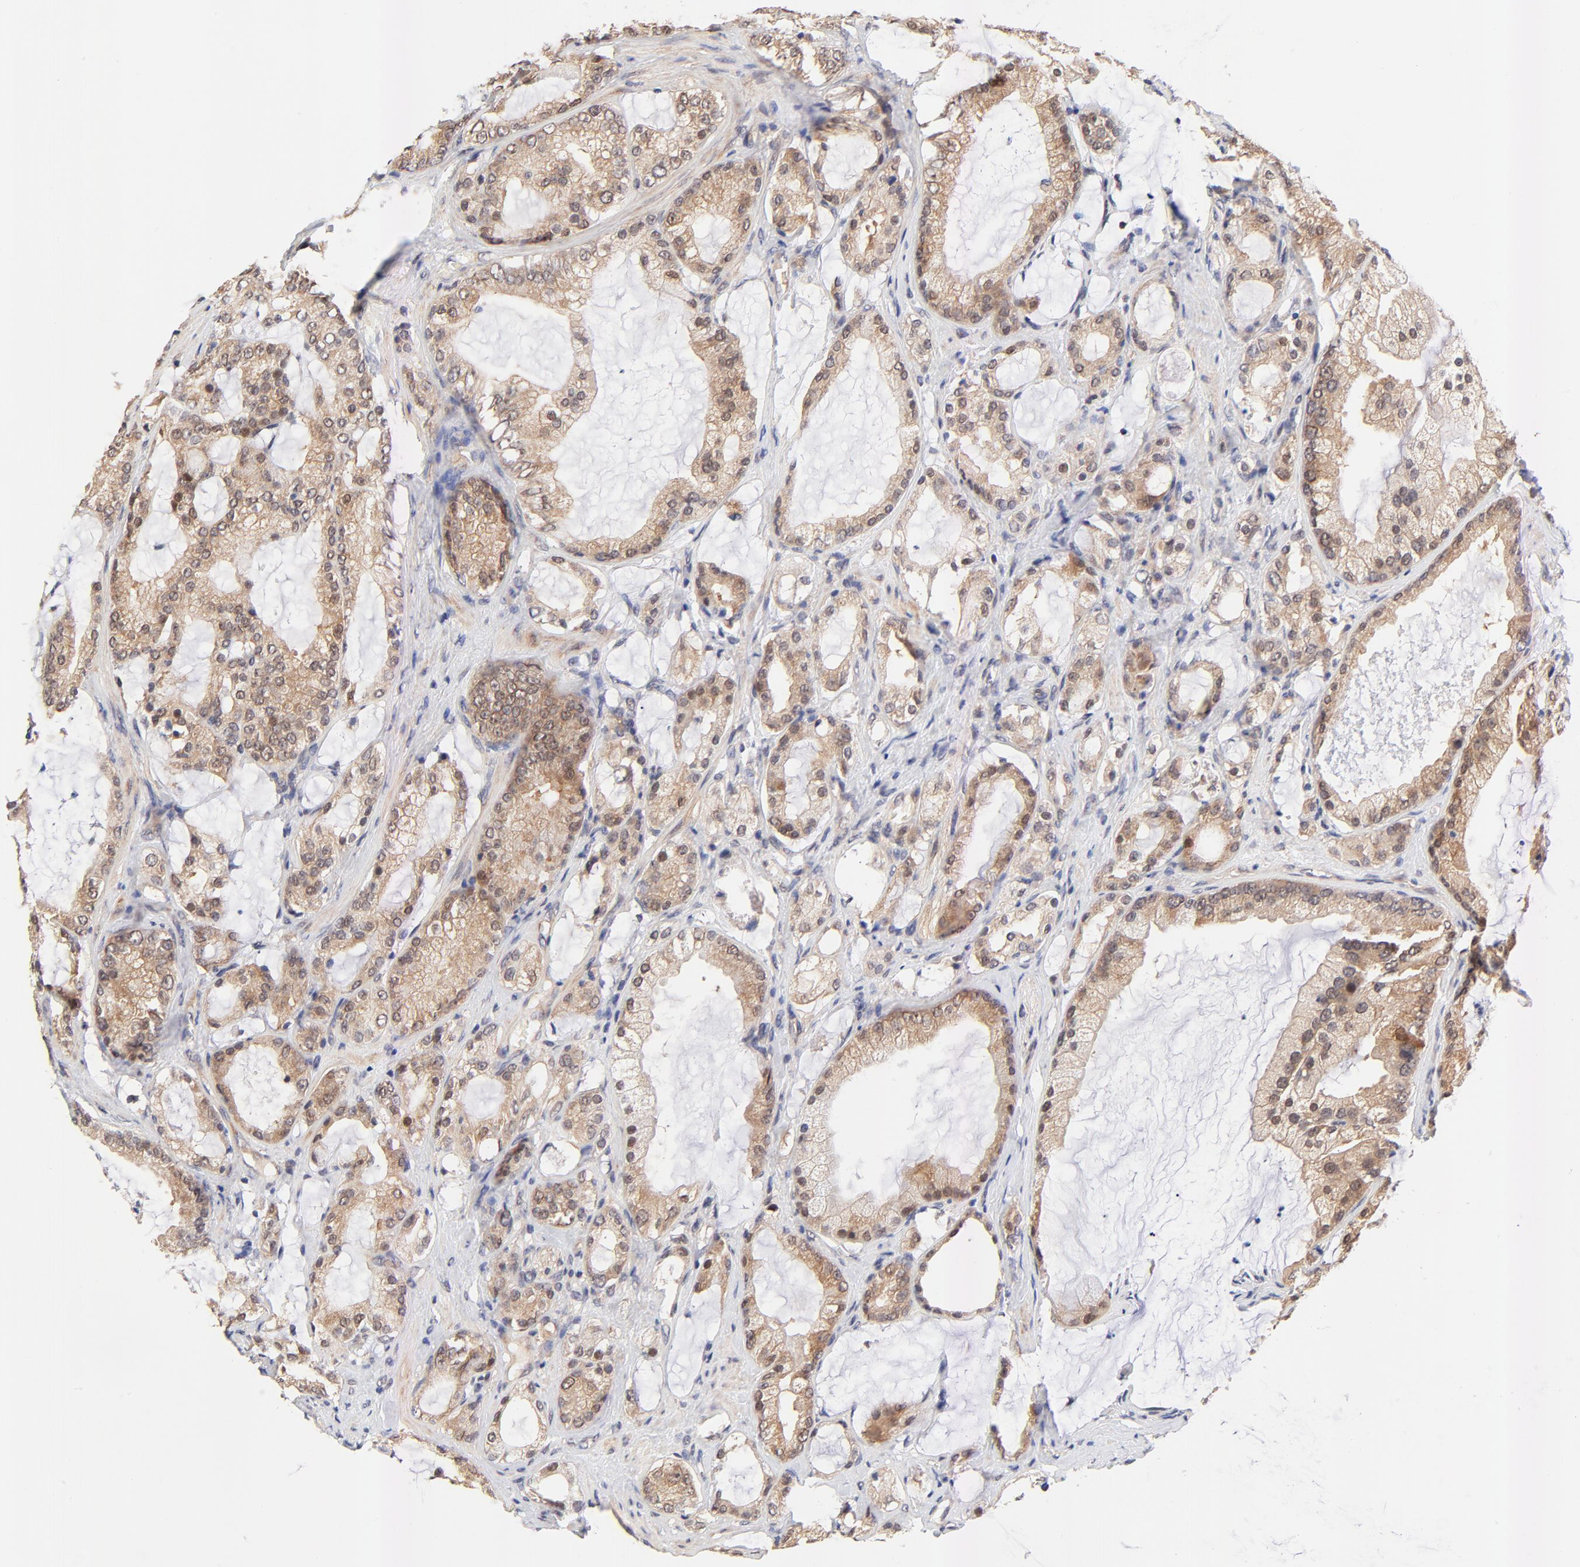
{"staining": {"intensity": "moderate", "quantity": ">75%", "location": "cytoplasmic/membranous,nuclear"}, "tissue": "prostate cancer", "cell_type": "Tumor cells", "image_type": "cancer", "snomed": [{"axis": "morphology", "description": "Adenocarcinoma, Medium grade"}, {"axis": "topography", "description": "Prostate"}], "caption": "The immunohistochemical stain highlights moderate cytoplasmic/membranous and nuclear positivity in tumor cells of prostate cancer tissue.", "gene": "TXNL1", "patient": {"sex": "male", "age": 70}}